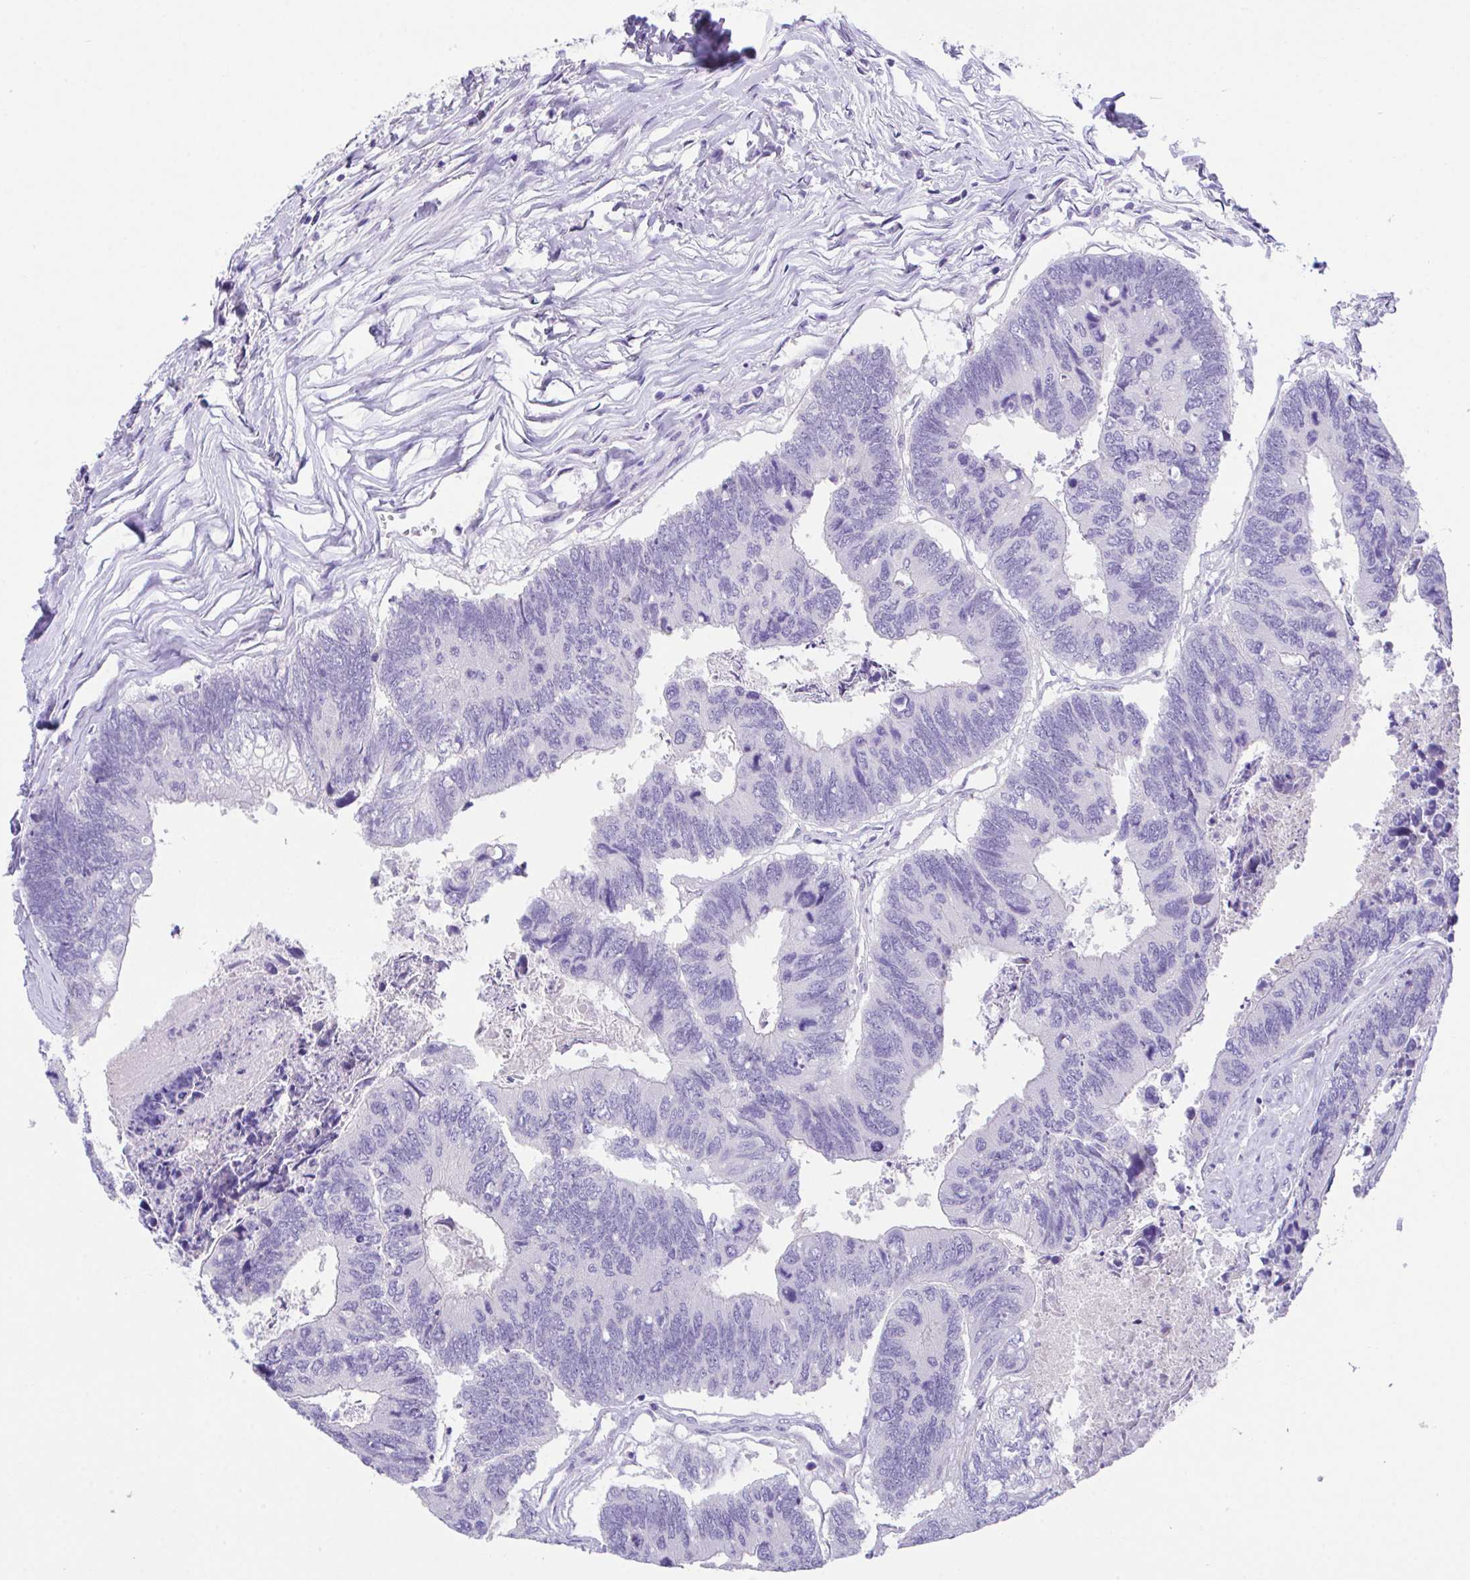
{"staining": {"intensity": "negative", "quantity": "none", "location": "none"}, "tissue": "colorectal cancer", "cell_type": "Tumor cells", "image_type": "cancer", "snomed": [{"axis": "morphology", "description": "Adenocarcinoma, NOS"}, {"axis": "topography", "description": "Colon"}], "caption": "DAB (3,3'-diaminobenzidine) immunohistochemical staining of adenocarcinoma (colorectal) reveals no significant staining in tumor cells.", "gene": "HACD4", "patient": {"sex": "female", "age": 67}}